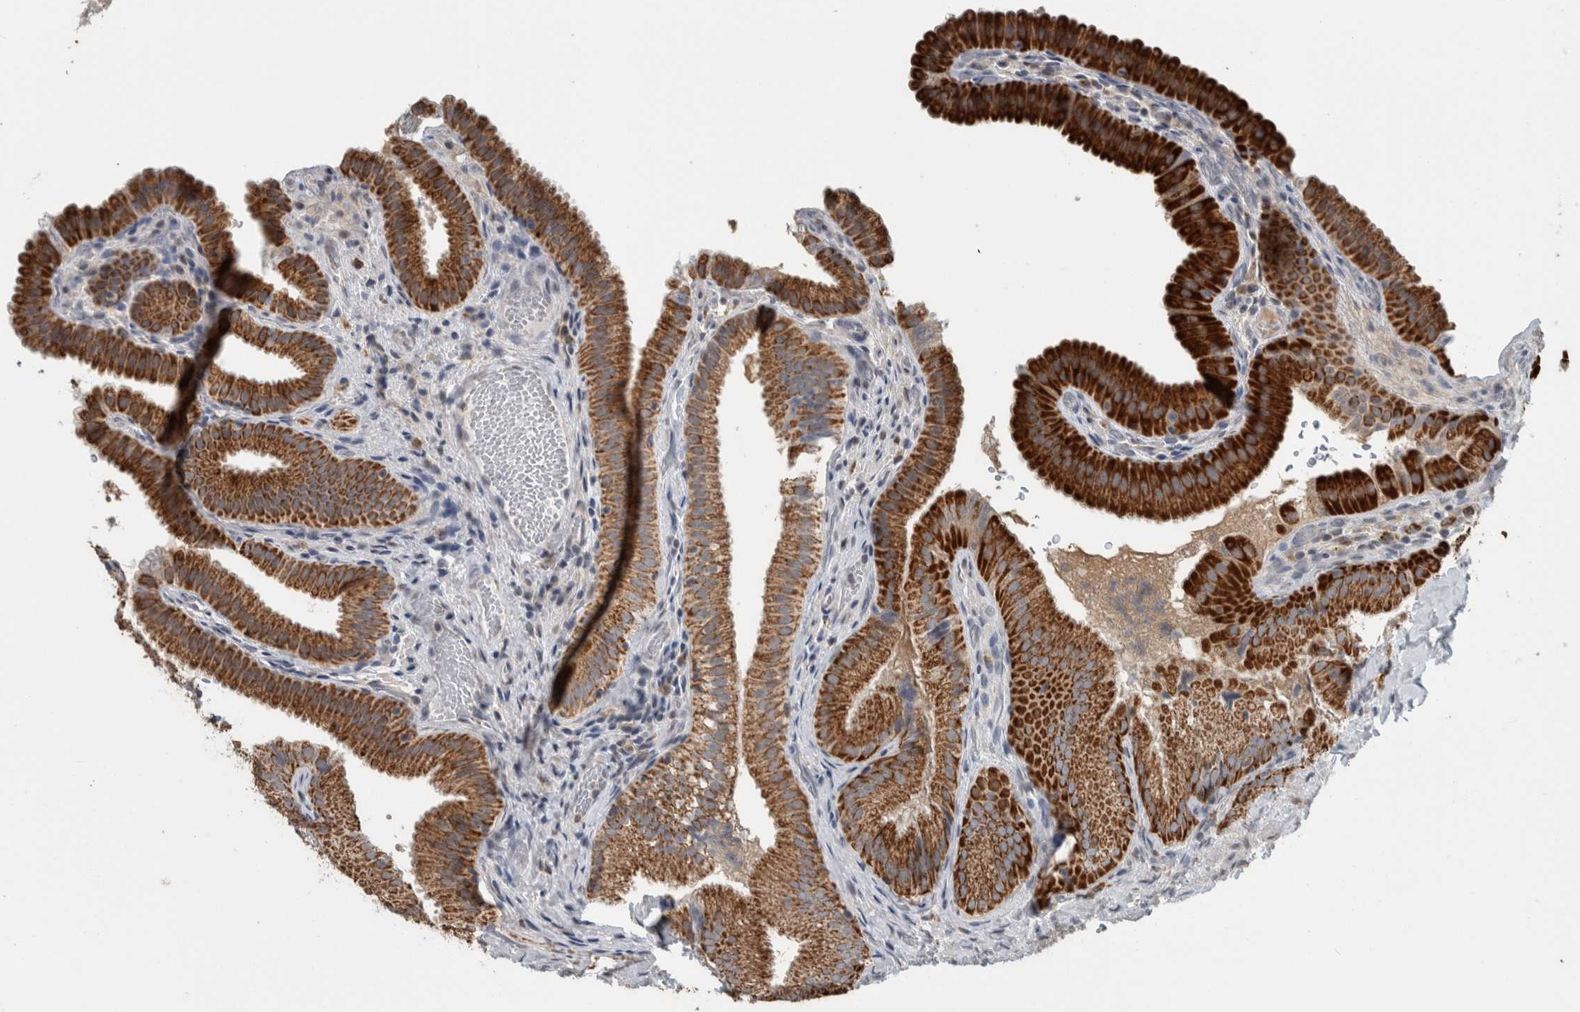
{"staining": {"intensity": "strong", "quantity": ">75%", "location": "cytoplasmic/membranous"}, "tissue": "gallbladder", "cell_type": "Glandular cells", "image_type": "normal", "snomed": [{"axis": "morphology", "description": "Normal tissue, NOS"}, {"axis": "topography", "description": "Gallbladder"}], "caption": "High-magnification brightfield microscopy of benign gallbladder stained with DAB (3,3'-diaminobenzidine) (brown) and counterstained with hematoxylin (blue). glandular cells exhibit strong cytoplasmic/membranous expression is present in approximately>75% of cells. (Stains: DAB in brown, nuclei in blue, Microscopy: brightfield microscopy at high magnification).", "gene": "ACSF2", "patient": {"sex": "female", "age": 30}}